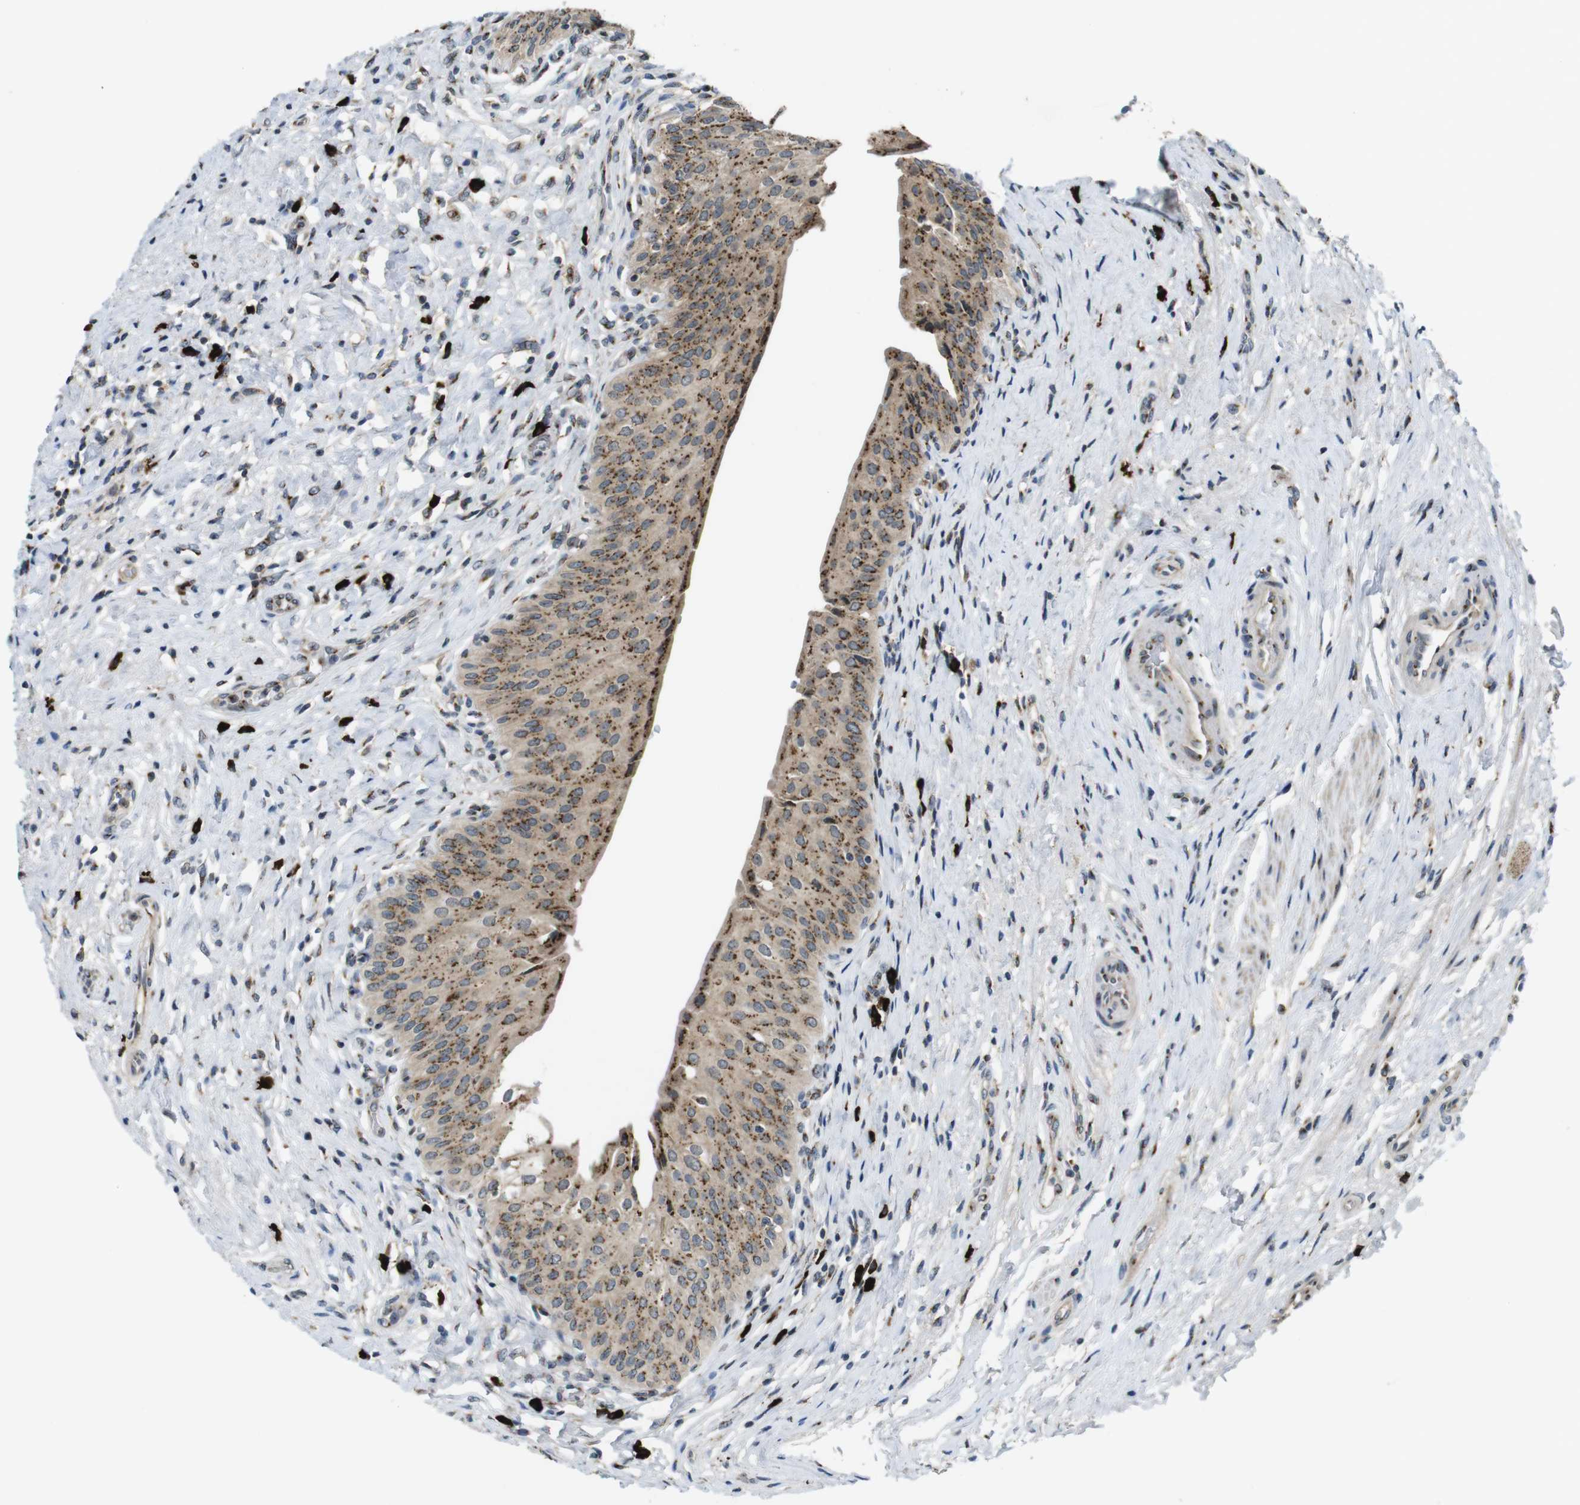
{"staining": {"intensity": "moderate", "quantity": ">75%", "location": "cytoplasmic/membranous"}, "tissue": "urinary bladder", "cell_type": "Urothelial cells", "image_type": "normal", "snomed": [{"axis": "morphology", "description": "Normal tissue, NOS"}, {"axis": "morphology", "description": "Urothelial carcinoma, High grade"}, {"axis": "topography", "description": "Urinary bladder"}], "caption": "This photomicrograph displays IHC staining of unremarkable urinary bladder, with medium moderate cytoplasmic/membranous expression in approximately >75% of urothelial cells.", "gene": "ZFPL1", "patient": {"sex": "male", "age": 46}}